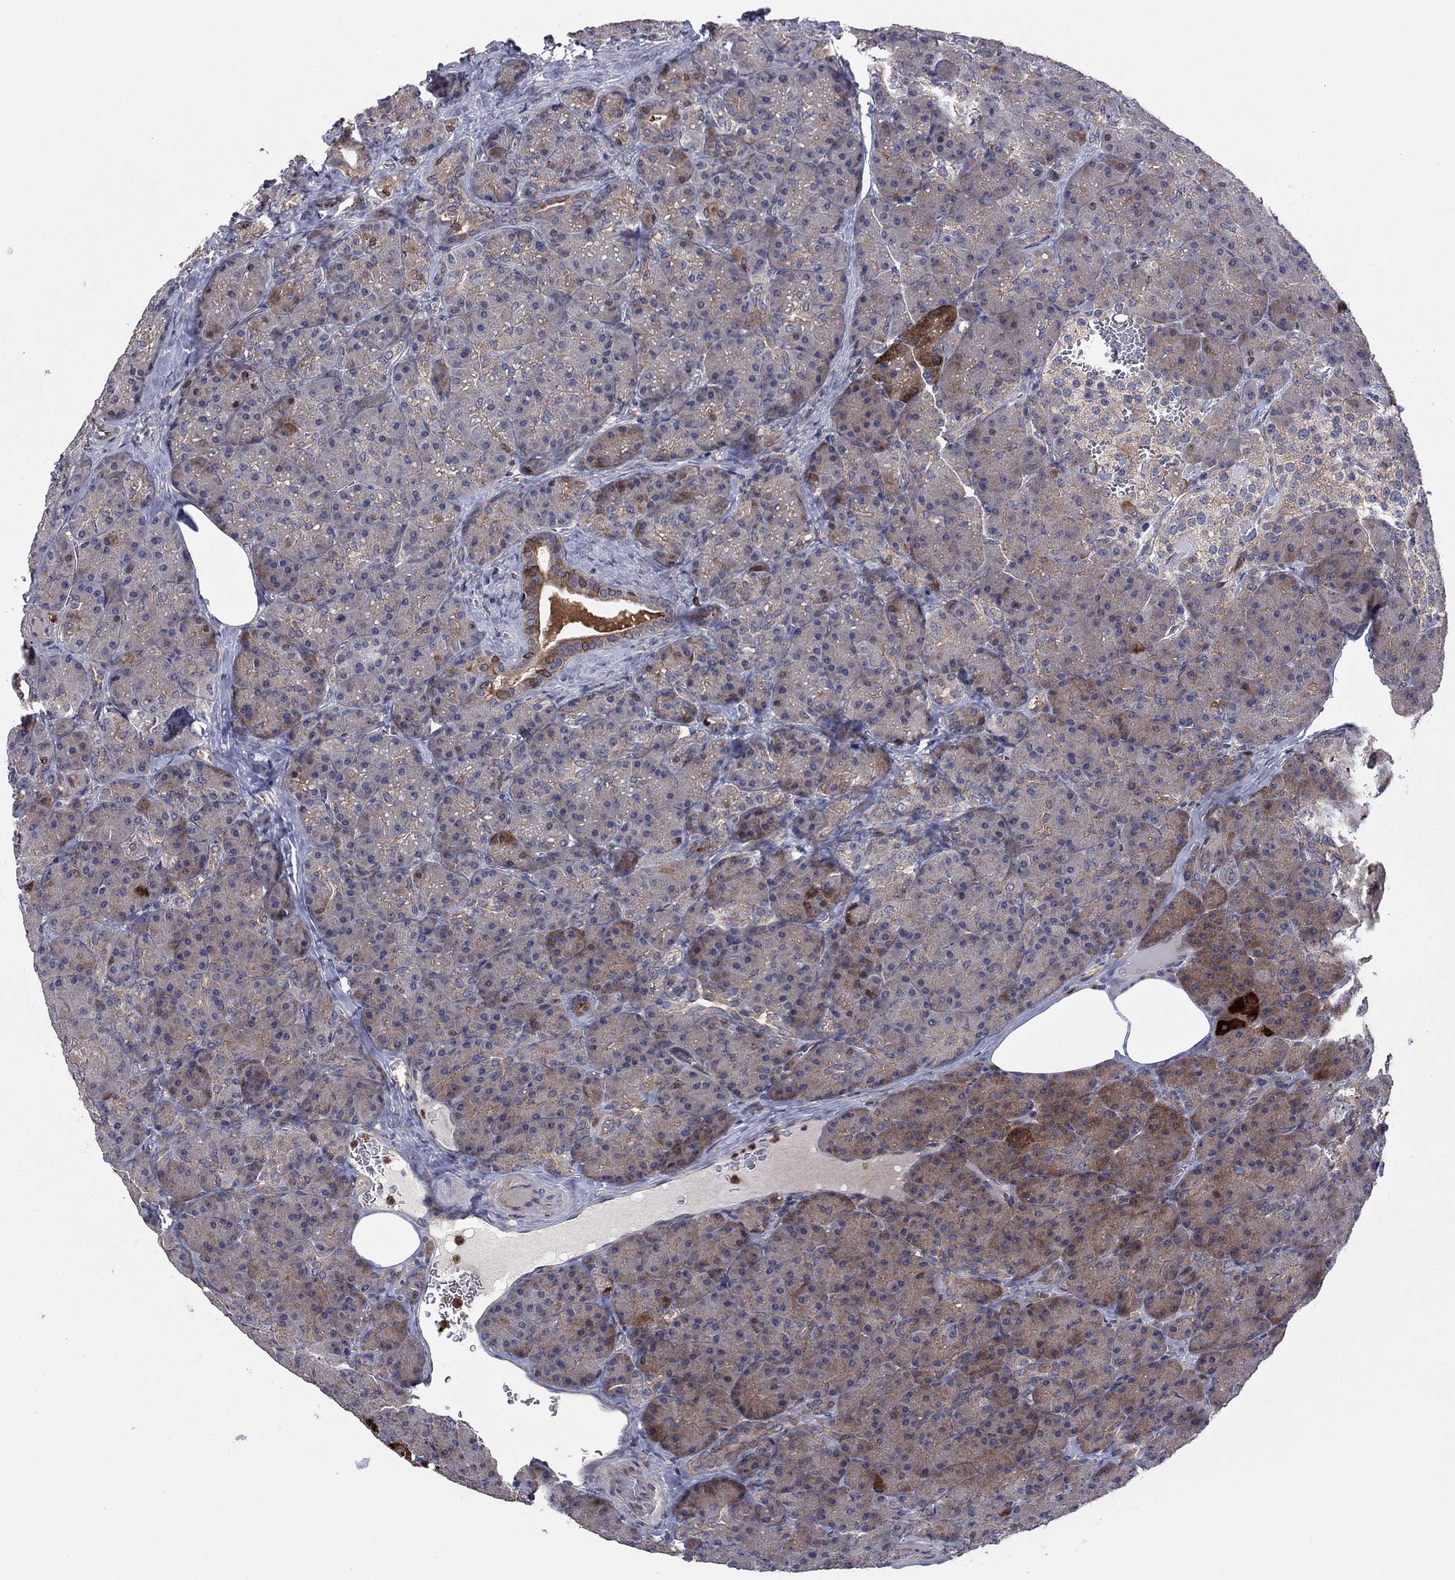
{"staining": {"intensity": "strong", "quantity": "<25%", "location": "cytoplasmic/membranous"}, "tissue": "pancreas", "cell_type": "Exocrine glandular cells", "image_type": "normal", "snomed": [{"axis": "morphology", "description": "Normal tissue, NOS"}, {"axis": "topography", "description": "Pancreas"}], "caption": "IHC photomicrograph of benign pancreas: human pancreas stained using IHC demonstrates medium levels of strong protein expression localized specifically in the cytoplasmic/membranous of exocrine glandular cells, appearing as a cytoplasmic/membranous brown color.", "gene": "MEA1", "patient": {"sex": "male", "age": 57}}